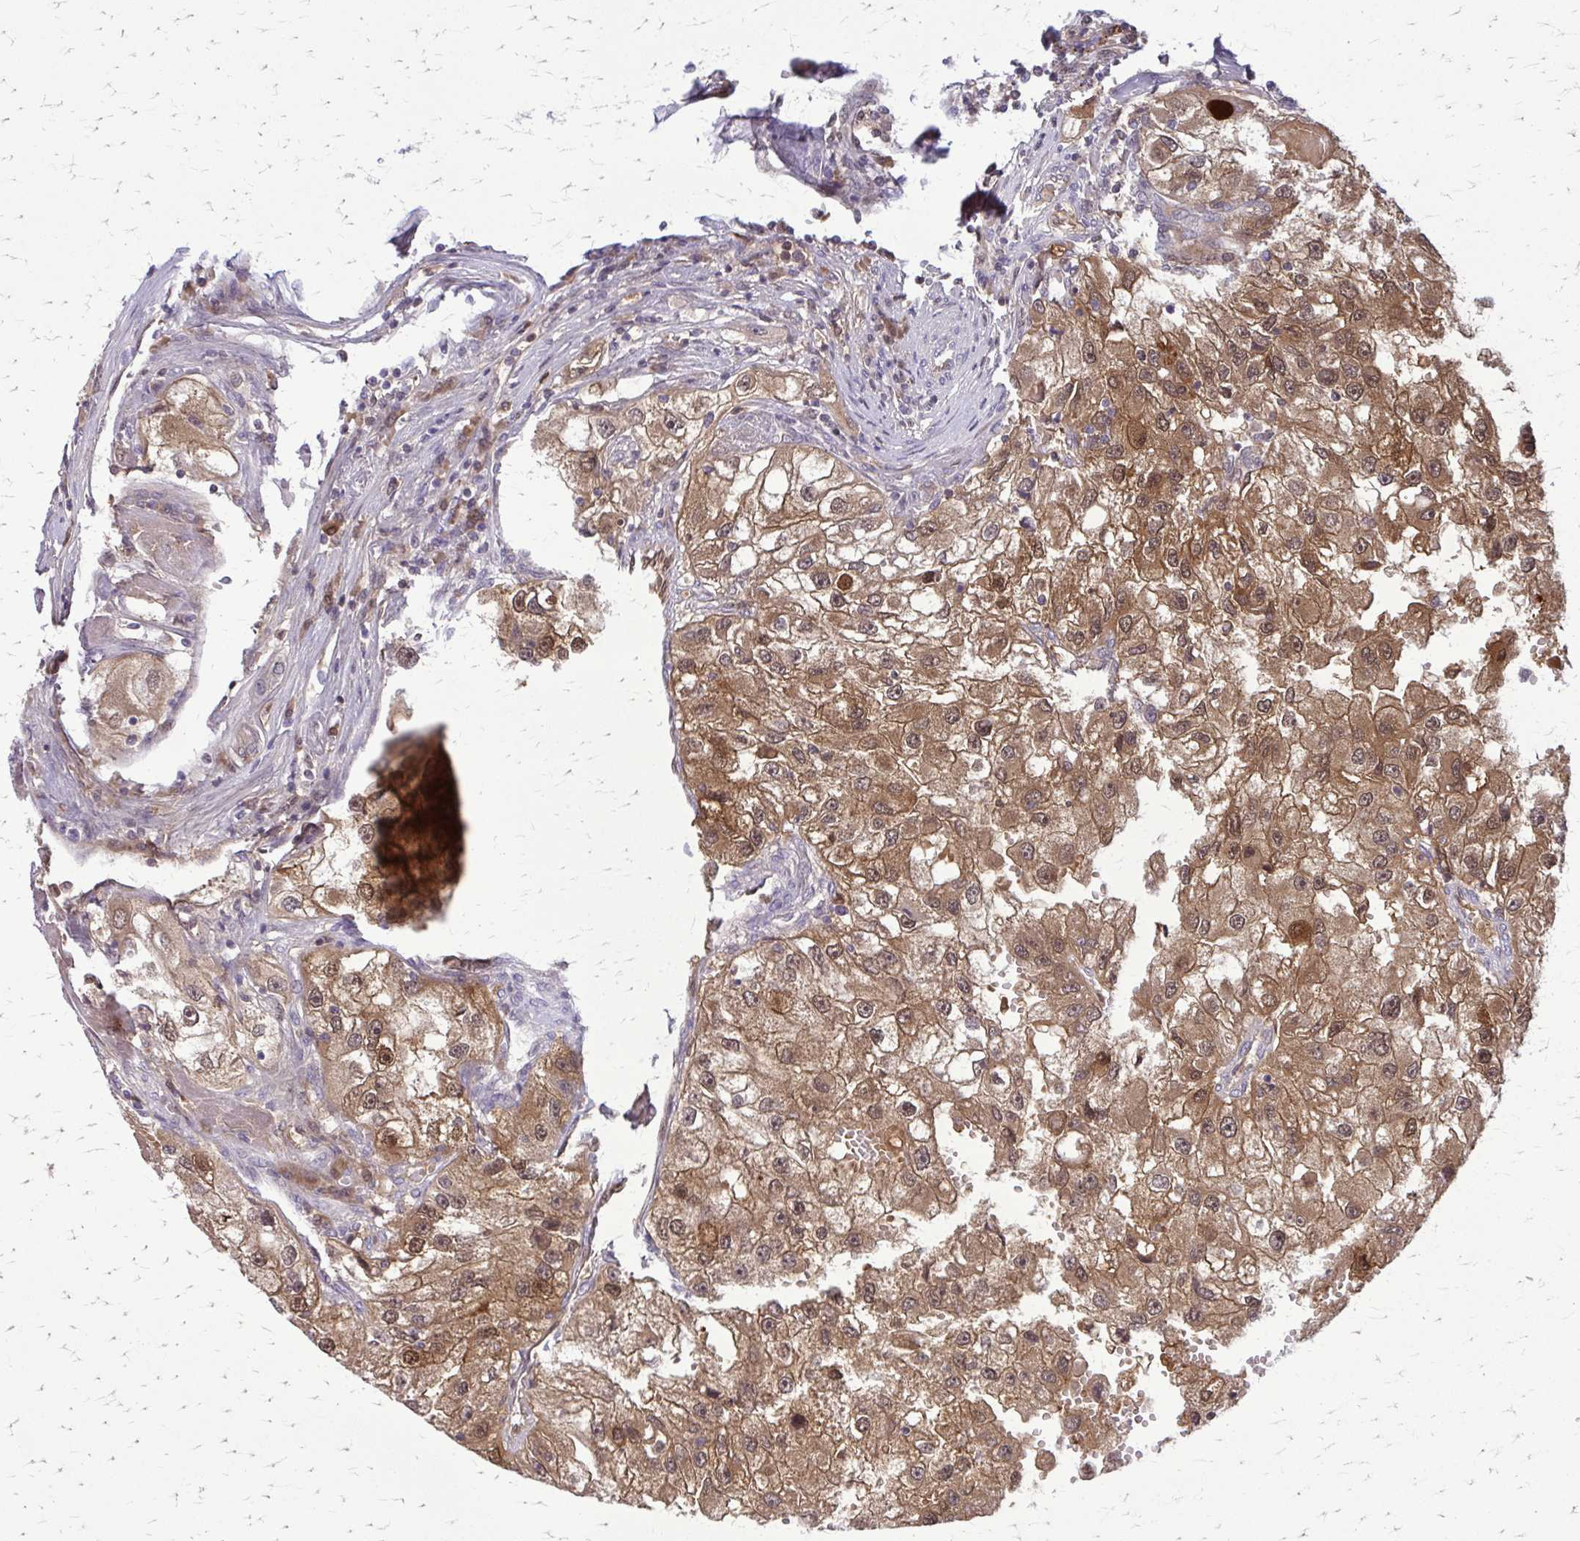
{"staining": {"intensity": "moderate", "quantity": ">75%", "location": "cytoplasmic/membranous,nuclear"}, "tissue": "renal cancer", "cell_type": "Tumor cells", "image_type": "cancer", "snomed": [{"axis": "morphology", "description": "Adenocarcinoma, NOS"}, {"axis": "topography", "description": "Kidney"}], "caption": "Renal cancer tissue displays moderate cytoplasmic/membranous and nuclear expression in approximately >75% of tumor cells, visualized by immunohistochemistry.", "gene": "GLRX", "patient": {"sex": "male", "age": 63}}